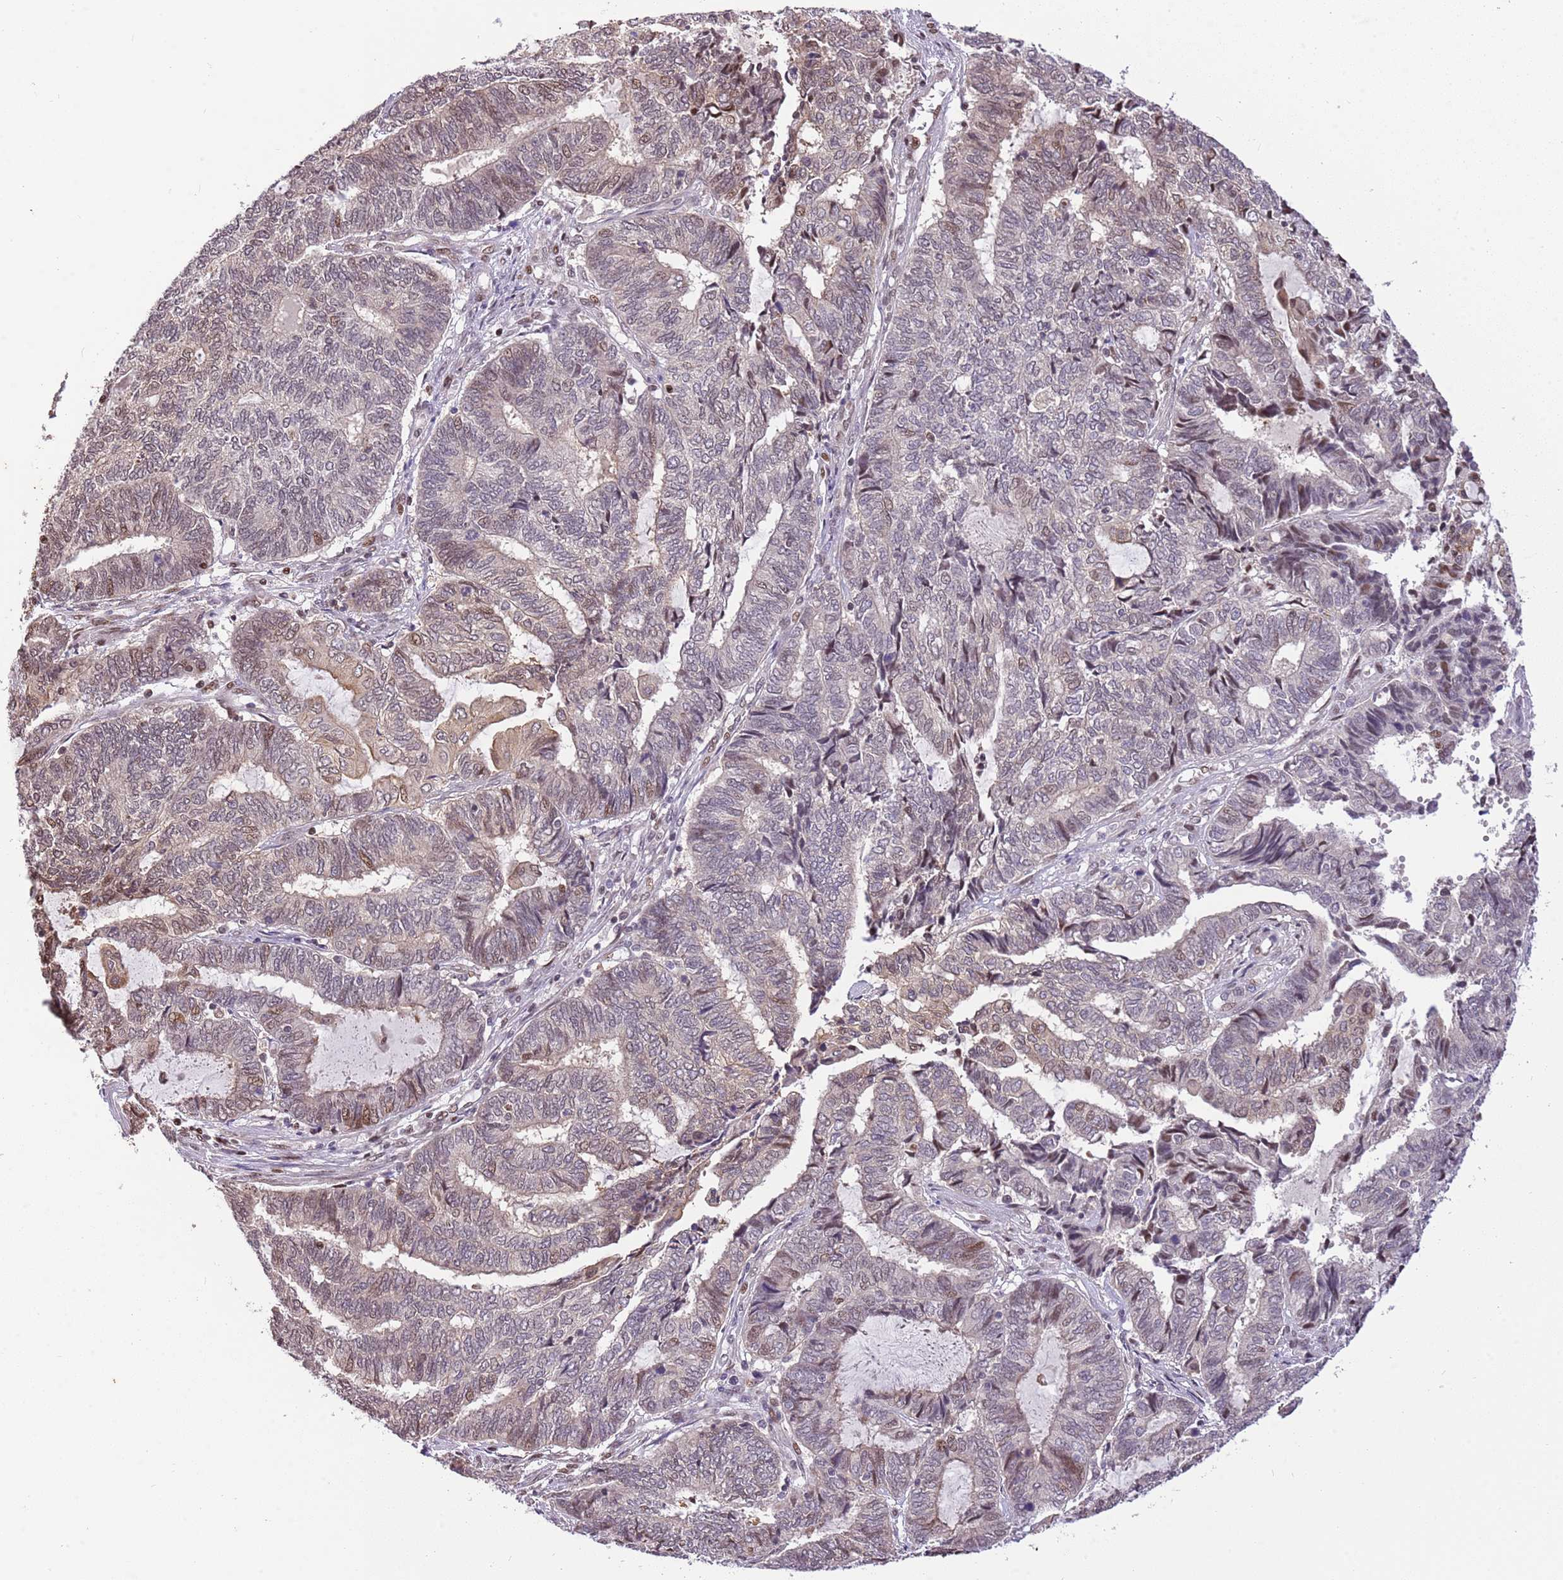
{"staining": {"intensity": "moderate", "quantity": "<25%", "location": "cytoplasmic/membranous,nuclear"}, "tissue": "endometrial cancer", "cell_type": "Tumor cells", "image_type": "cancer", "snomed": [{"axis": "morphology", "description": "Adenocarcinoma, NOS"}, {"axis": "topography", "description": "Uterus"}, {"axis": "topography", "description": "Endometrium"}], "caption": "IHC photomicrograph of human endometrial cancer (adenocarcinoma) stained for a protein (brown), which reveals low levels of moderate cytoplasmic/membranous and nuclear staining in approximately <25% of tumor cells.", "gene": "RFK", "patient": {"sex": "female", "age": 70}}